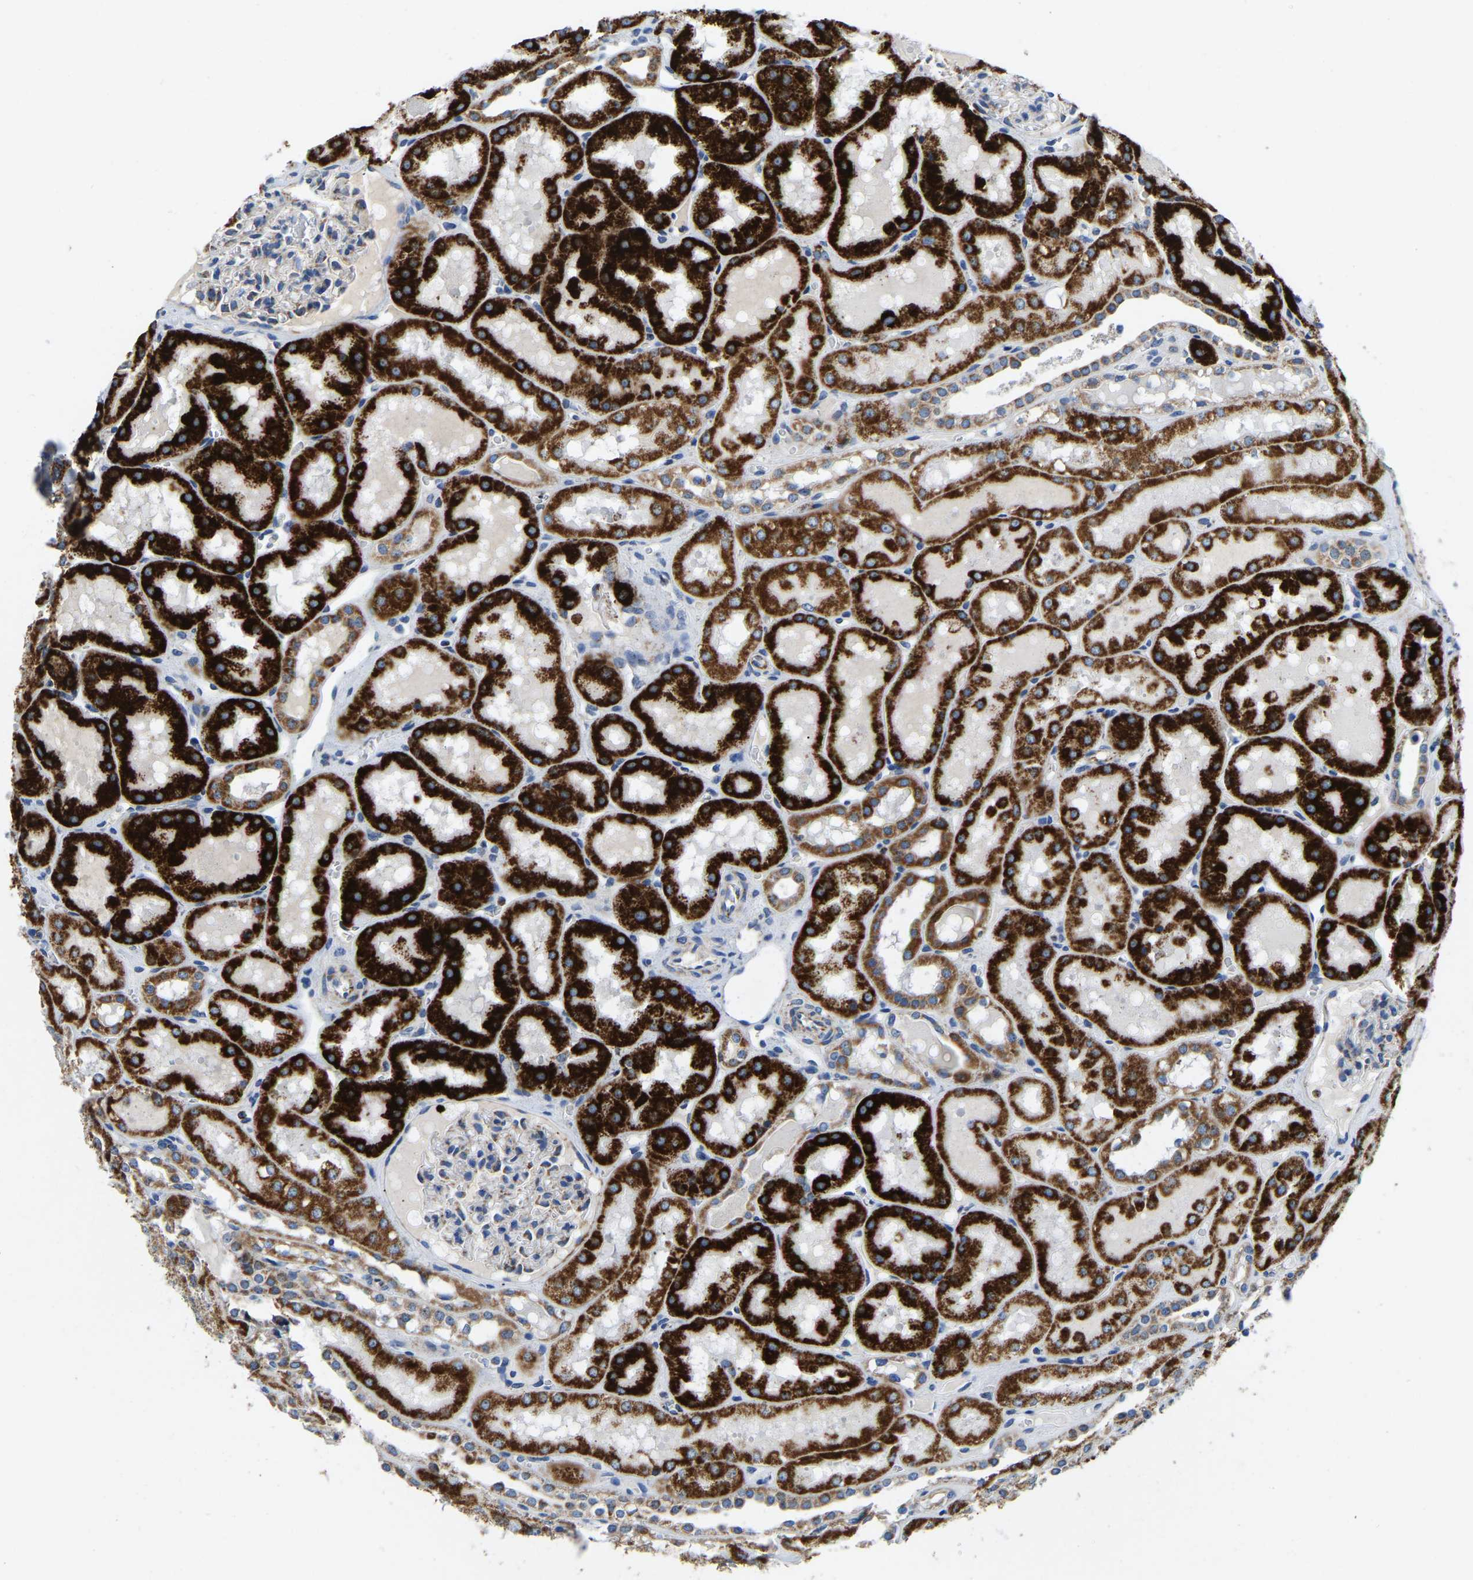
{"staining": {"intensity": "weak", "quantity": "<25%", "location": "cytoplasmic/membranous"}, "tissue": "kidney", "cell_type": "Cells in glomeruli", "image_type": "normal", "snomed": [{"axis": "morphology", "description": "Normal tissue, NOS"}, {"axis": "topography", "description": "Kidney"}, {"axis": "topography", "description": "Urinary bladder"}], "caption": "Photomicrograph shows no significant protein expression in cells in glomeruli of unremarkable kidney. The staining is performed using DAB brown chromogen with nuclei counter-stained in using hematoxylin.", "gene": "SFXN1", "patient": {"sex": "male", "age": 16}}